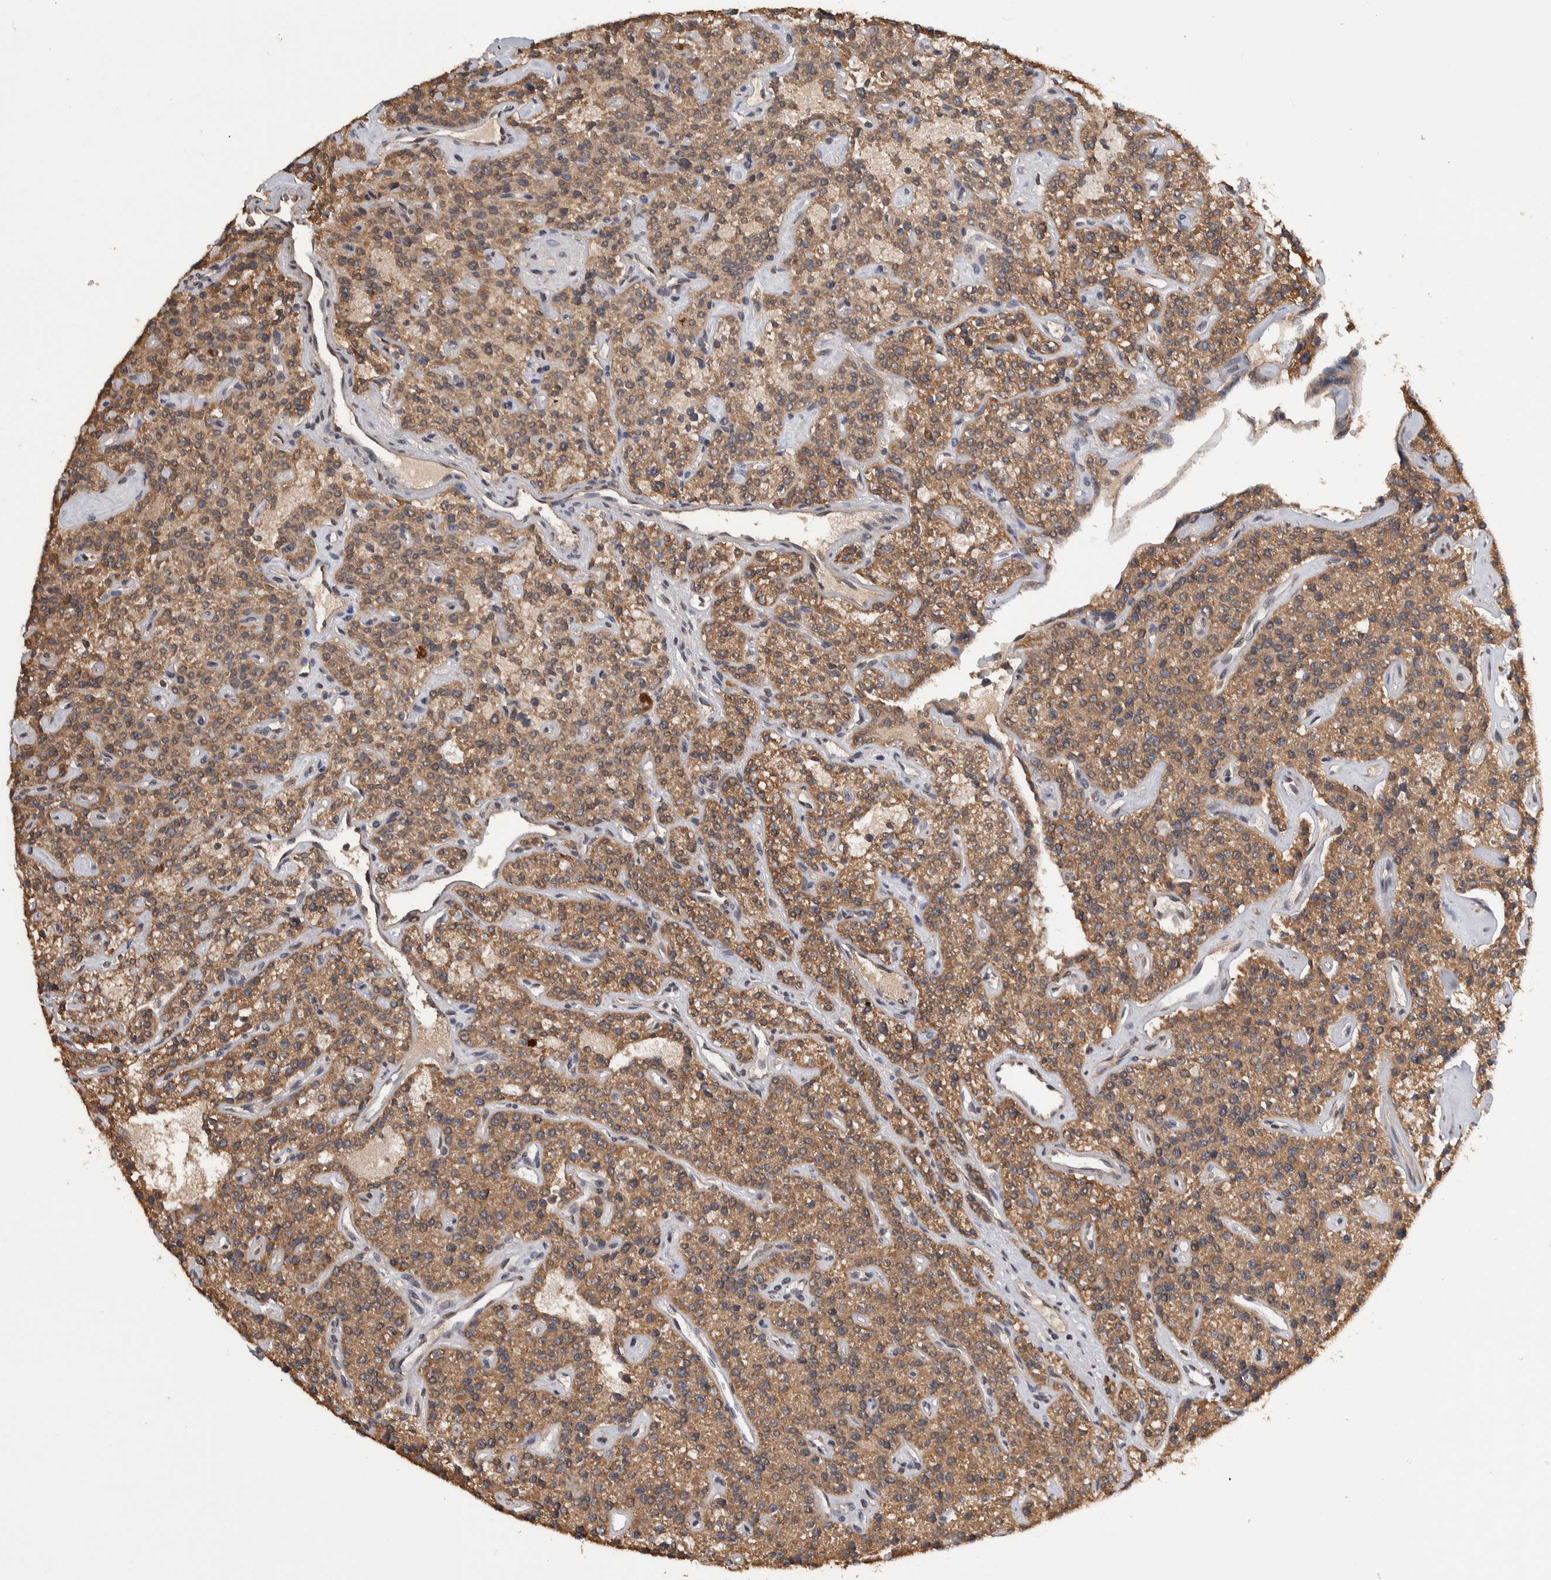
{"staining": {"intensity": "moderate", "quantity": ">75%", "location": "cytoplasmic/membranous"}, "tissue": "parathyroid gland", "cell_type": "Glandular cells", "image_type": "normal", "snomed": [{"axis": "morphology", "description": "Normal tissue, NOS"}, {"axis": "topography", "description": "Parathyroid gland"}], "caption": "Protein expression analysis of unremarkable human parathyroid gland reveals moderate cytoplasmic/membranous staining in about >75% of glandular cells. (brown staining indicates protein expression, while blue staining denotes nuclei).", "gene": "DVL2", "patient": {"sex": "male", "age": 46}}